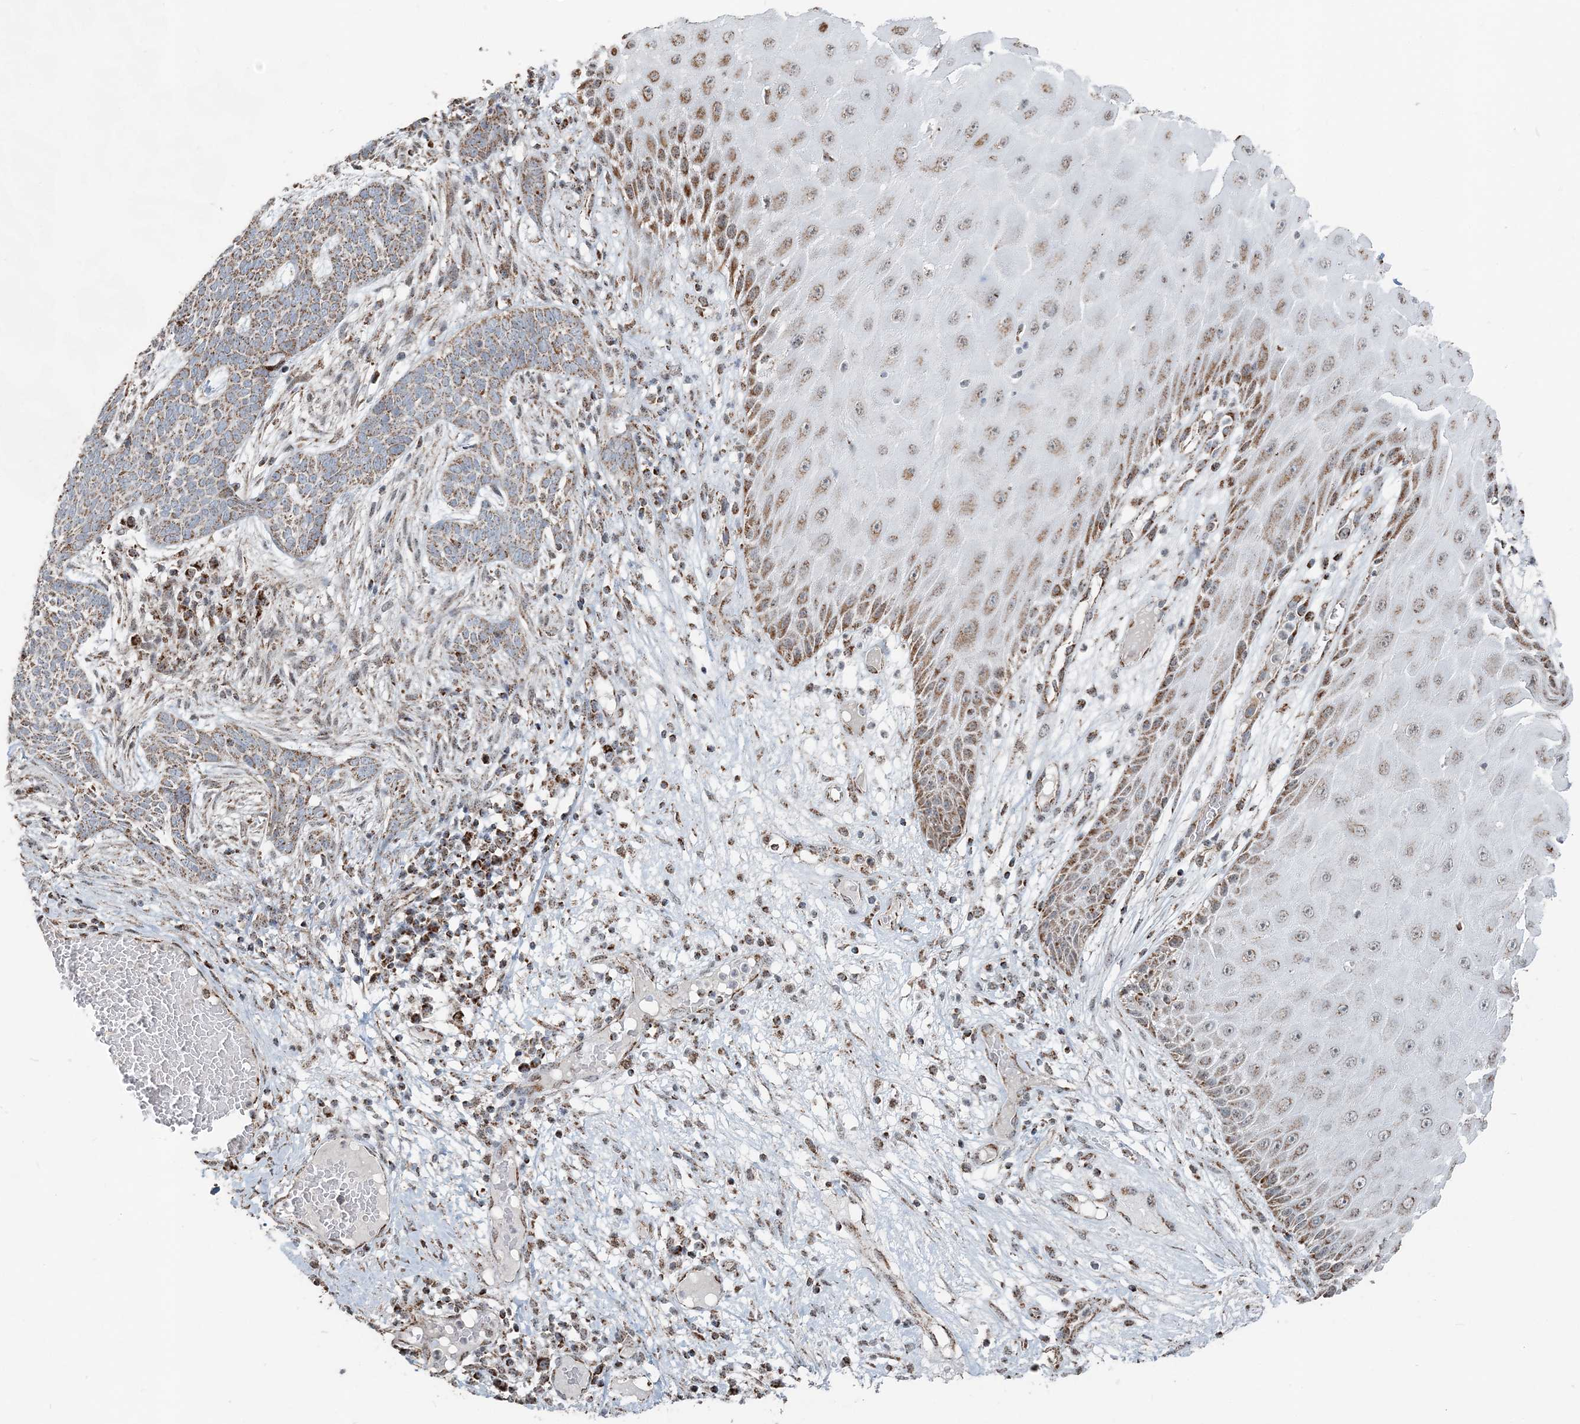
{"staining": {"intensity": "moderate", "quantity": ">75%", "location": "cytoplasmic/membranous"}, "tissue": "skin cancer", "cell_type": "Tumor cells", "image_type": "cancer", "snomed": [{"axis": "morphology", "description": "Normal tissue, NOS"}, {"axis": "morphology", "description": "Basal cell carcinoma"}, {"axis": "topography", "description": "Skin"}], "caption": "Skin cancer (basal cell carcinoma) stained for a protein exhibits moderate cytoplasmic/membranous positivity in tumor cells.", "gene": "SUCLG1", "patient": {"sex": "male", "age": 64}}